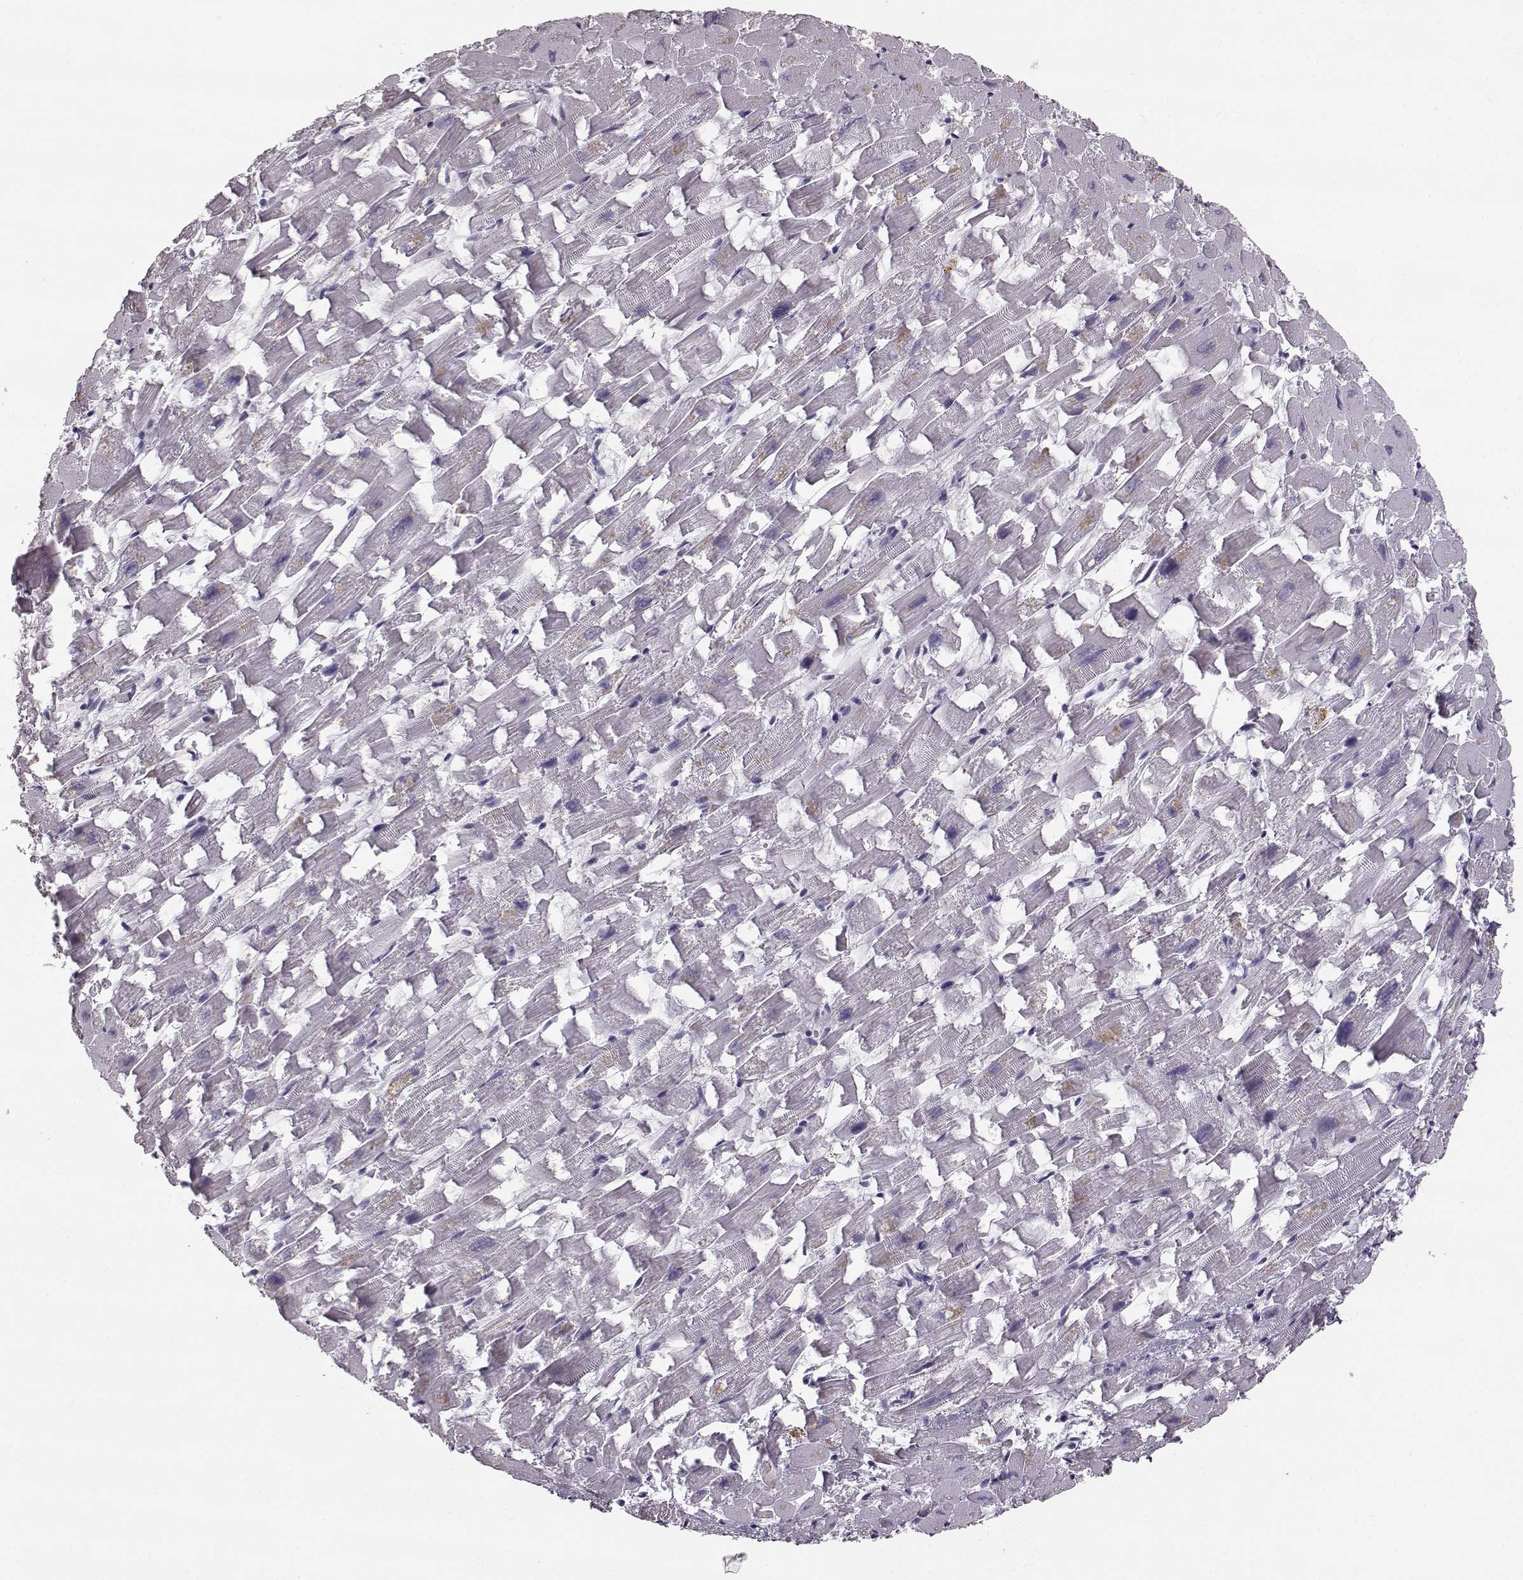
{"staining": {"intensity": "negative", "quantity": "none", "location": "none"}, "tissue": "heart muscle", "cell_type": "Cardiomyocytes", "image_type": "normal", "snomed": [{"axis": "morphology", "description": "Normal tissue, NOS"}, {"axis": "topography", "description": "Heart"}], "caption": "Immunohistochemistry (IHC) of unremarkable heart muscle reveals no expression in cardiomyocytes.", "gene": "NPTXR", "patient": {"sex": "female", "age": 64}}